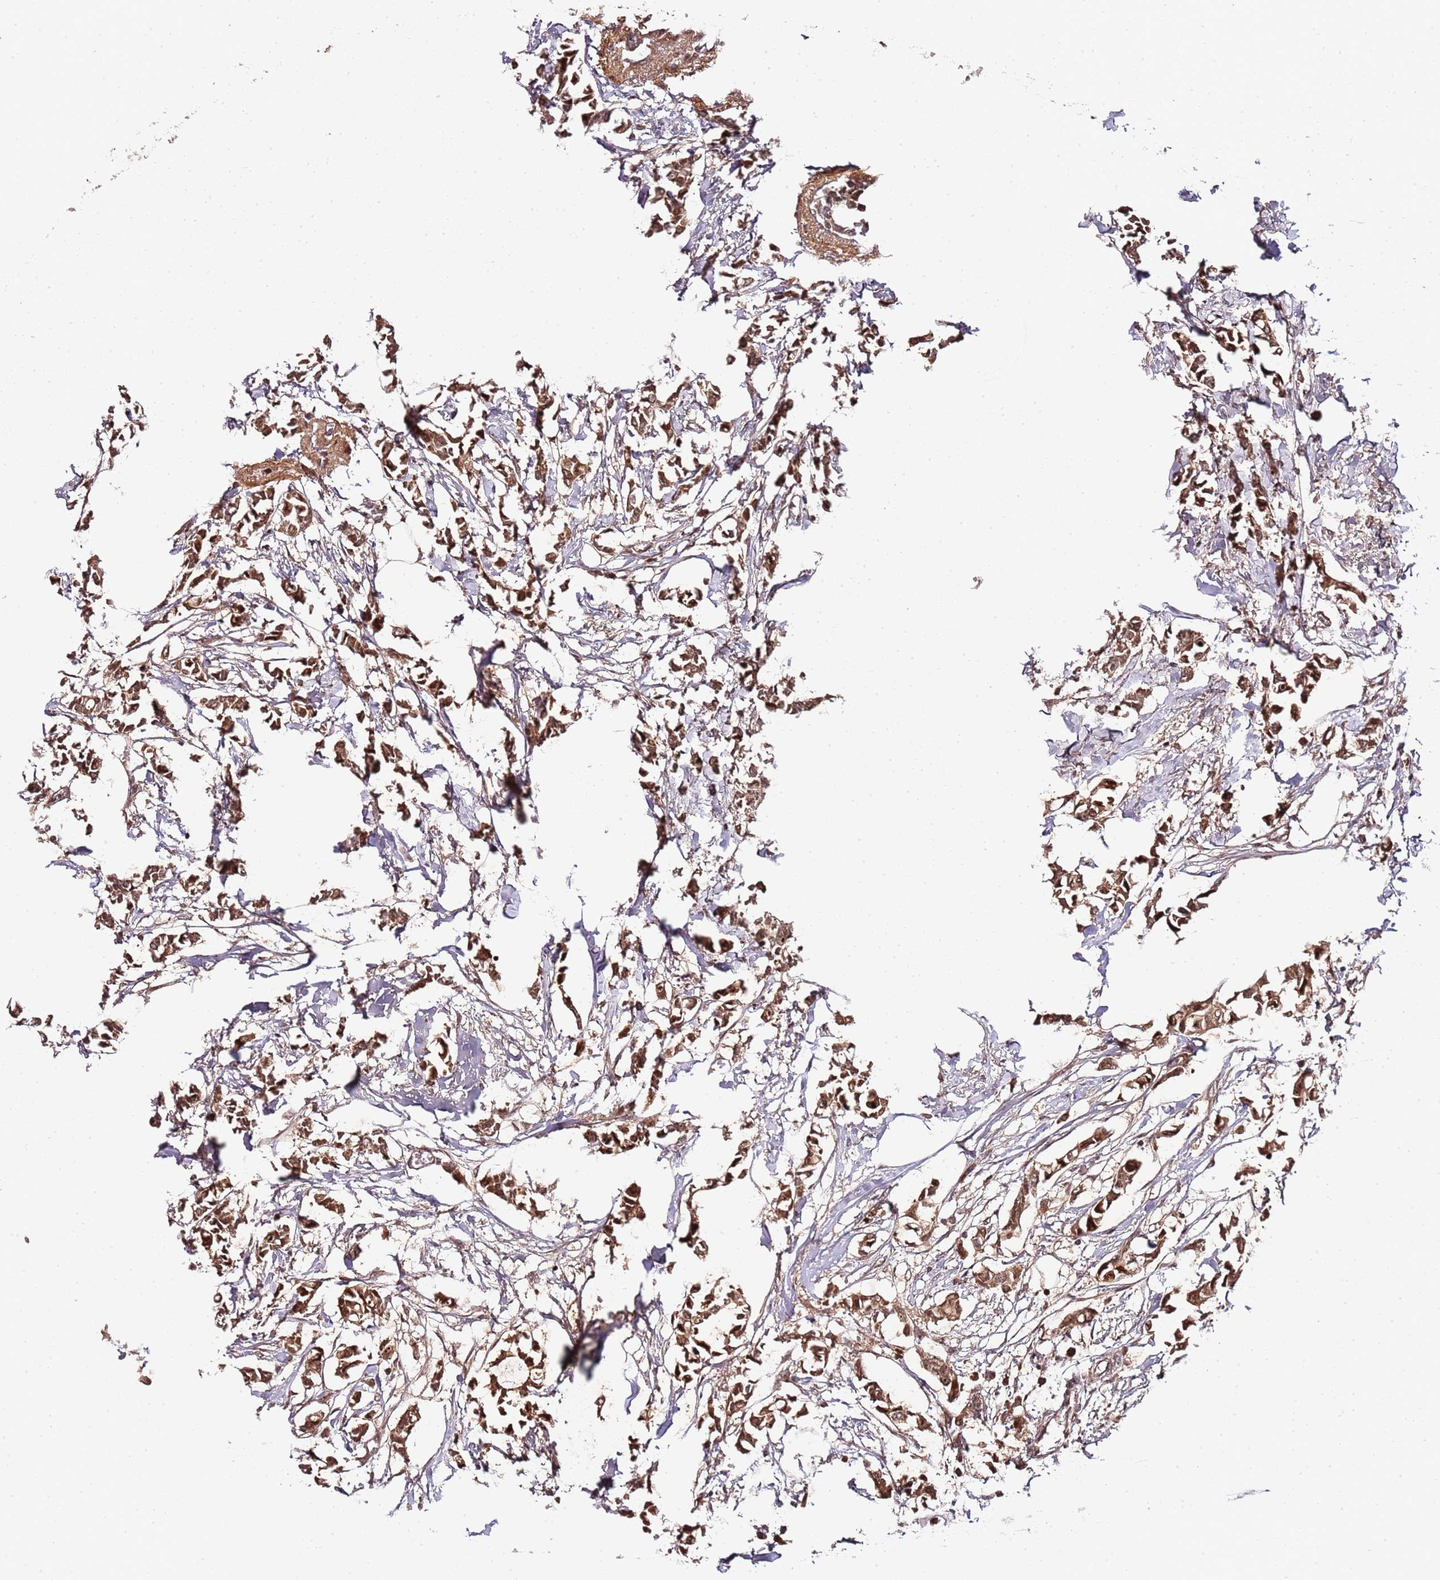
{"staining": {"intensity": "moderate", "quantity": ">75%", "location": "cytoplasmic/membranous"}, "tissue": "breast cancer", "cell_type": "Tumor cells", "image_type": "cancer", "snomed": [{"axis": "morphology", "description": "Duct carcinoma"}, {"axis": "topography", "description": "Breast"}], "caption": "This is an image of immunohistochemistry (IHC) staining of breast cancer (invasive ductal carcinoma), which shows moderate staining in the cytoplasmic/membranous of tumor cells.", "gene": "EDC3", "patient": {"sex": "female", "age": 41}}